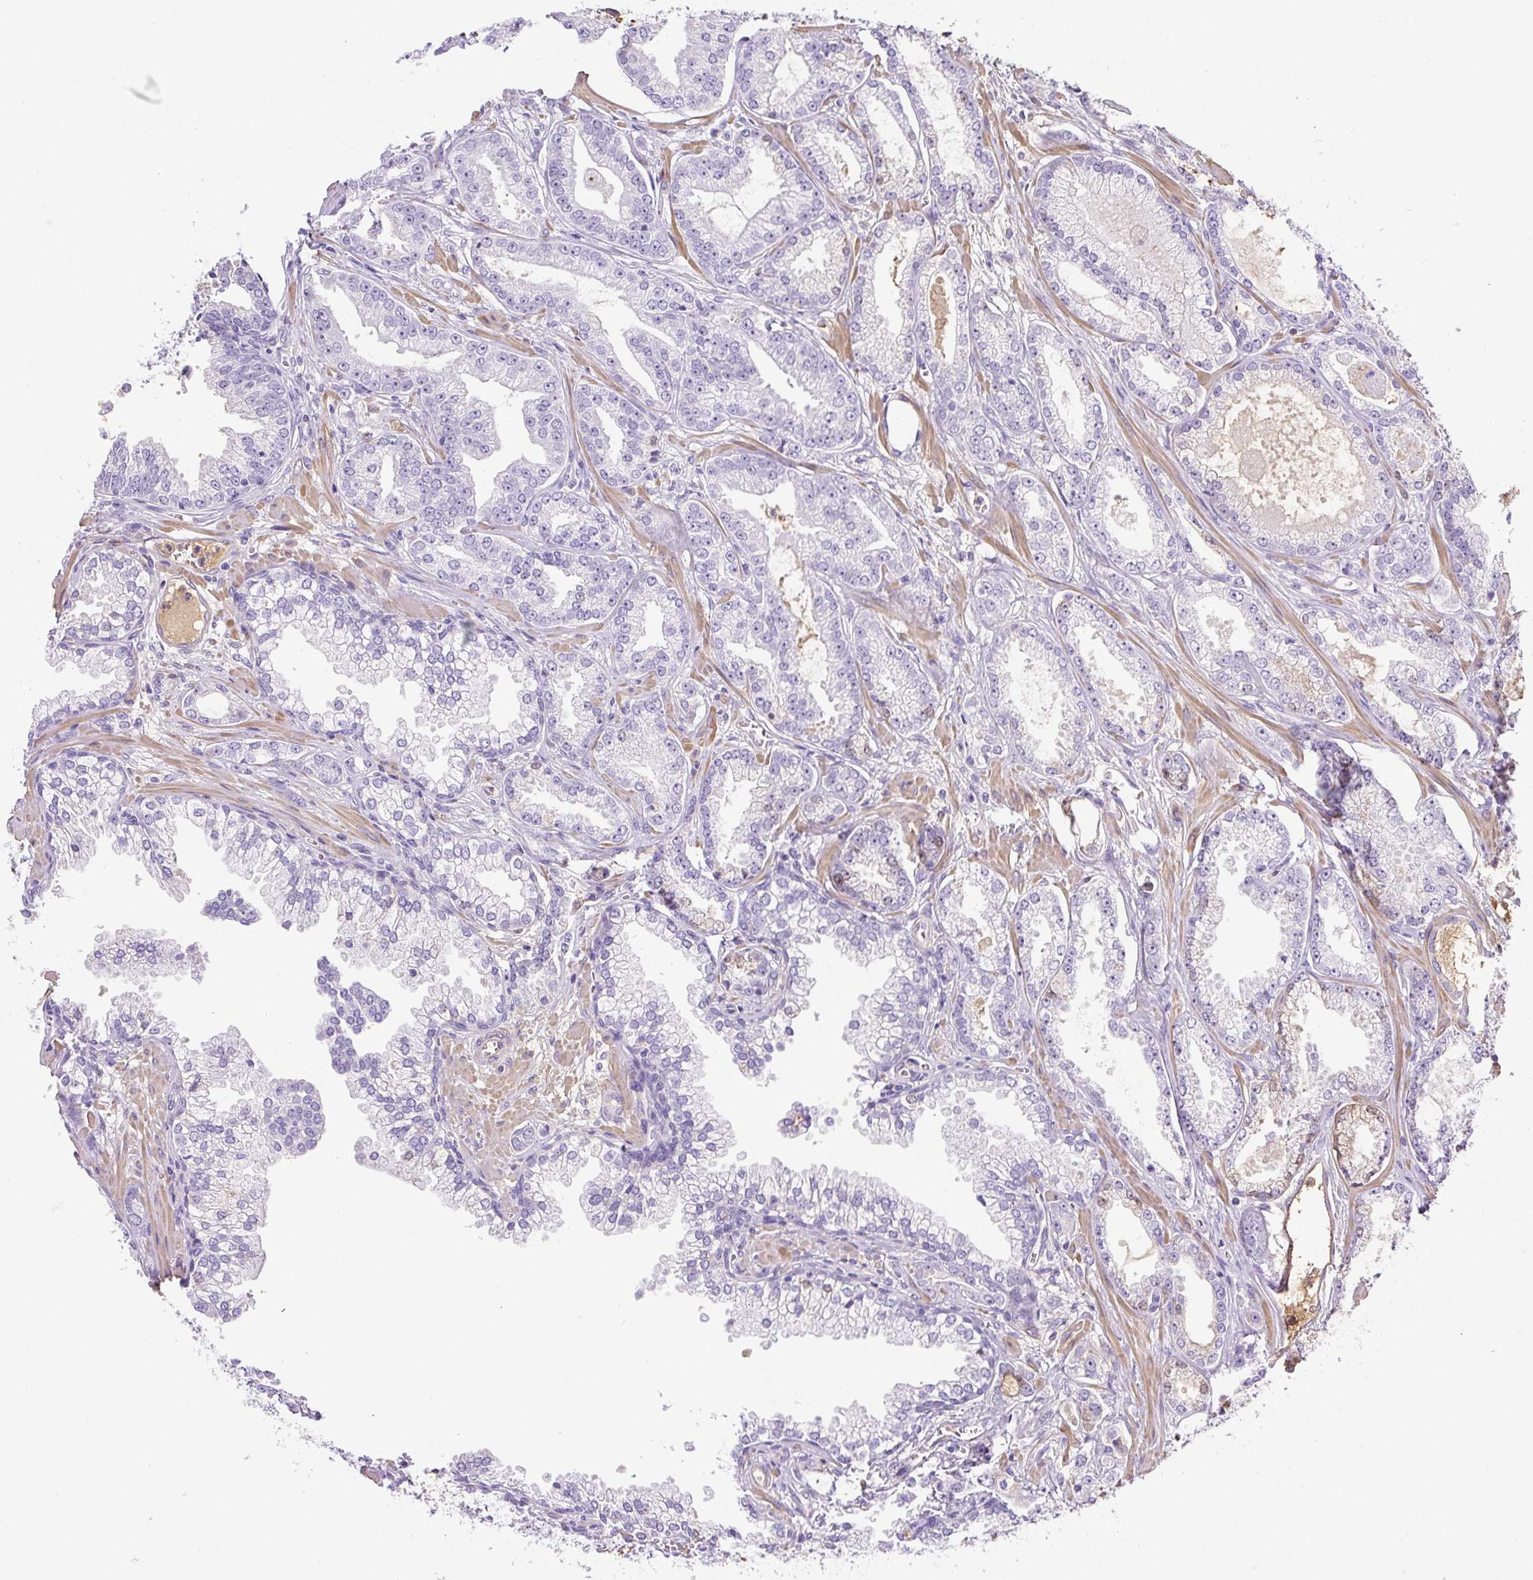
{"staining": {"intensity": "negative", "quantity": "none", "location": "none"}, "tissue": "prostate cancer", "cell_type": "Tumor cells", "image_type": "cancer", "snomed": [{"axis": "morphology", "description": "Adenocarcinoma, Medium grade"}, {"axis": "topography", "description": "Prostate"}], "caption": "Tumor cells show no significant protein staining in prostate cancer (medium-grade adenocarcinoma).", "gene": "TDRD15", "patient": {"sex": "male", "age": 57}}